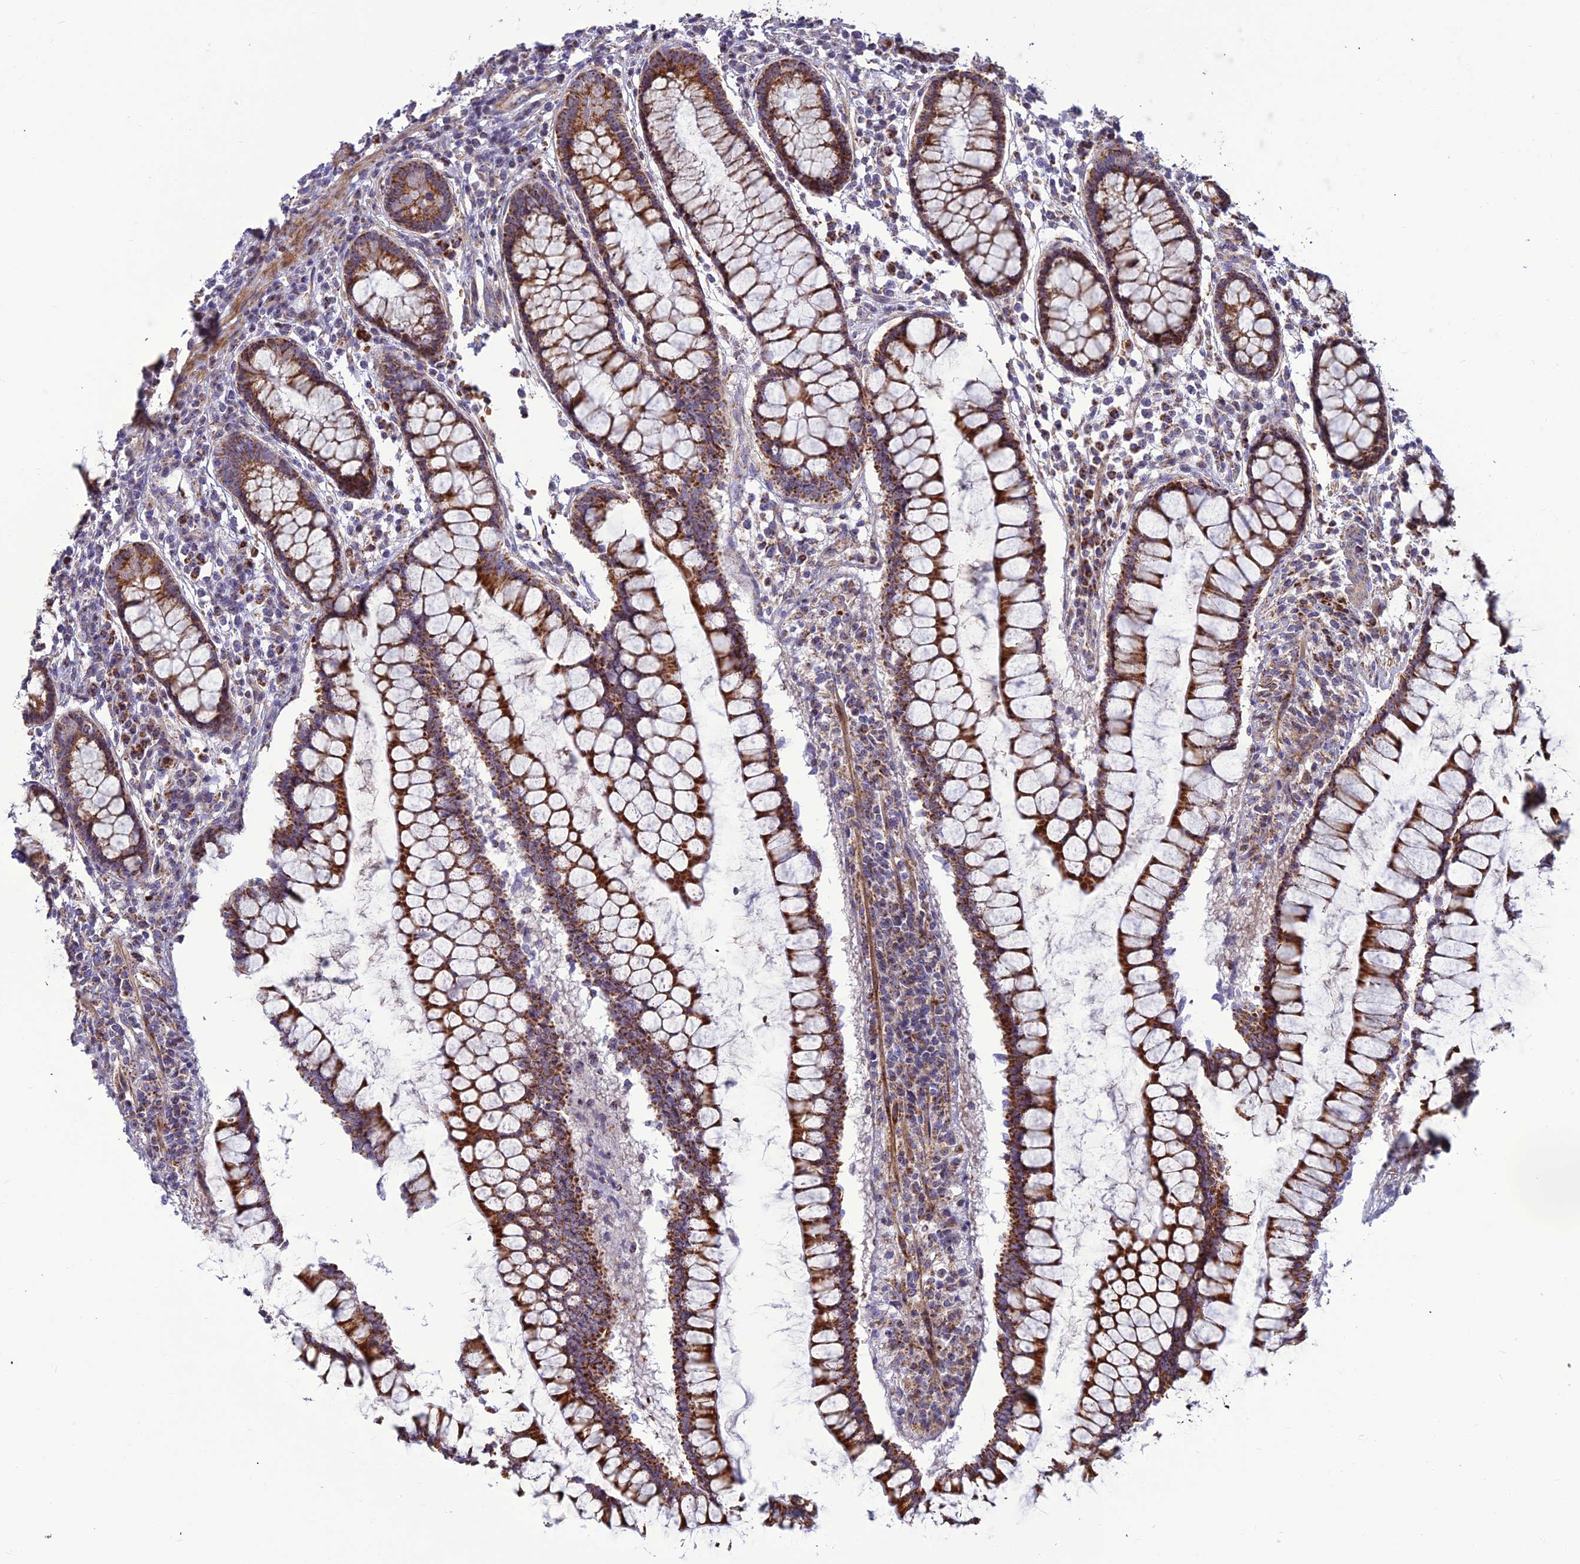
{"staining": {"intensity": "moderate", "quantity": "25%-75%", "location": "cytoplasmic/membranous"}, "tissue": "colon", "cell_type": "Endothelial cells", "image_type": "normal", "snomed": [{"axis": "morphology", "description": "Normal tissue, NOS"}, {"axis": "morphology", "description": "Adenocarcinoma, NOS"}, {"axis": "topography", "description": "Colon"}], "caption": "Moderate cytoplasmic/membranous staining for a protein is appreciated in about 25%-75% of endothelial cells of benign colon using immunohistochemistry.", "gene": "SLC35F4", "patient": {"sex": "female", "age": 55}}